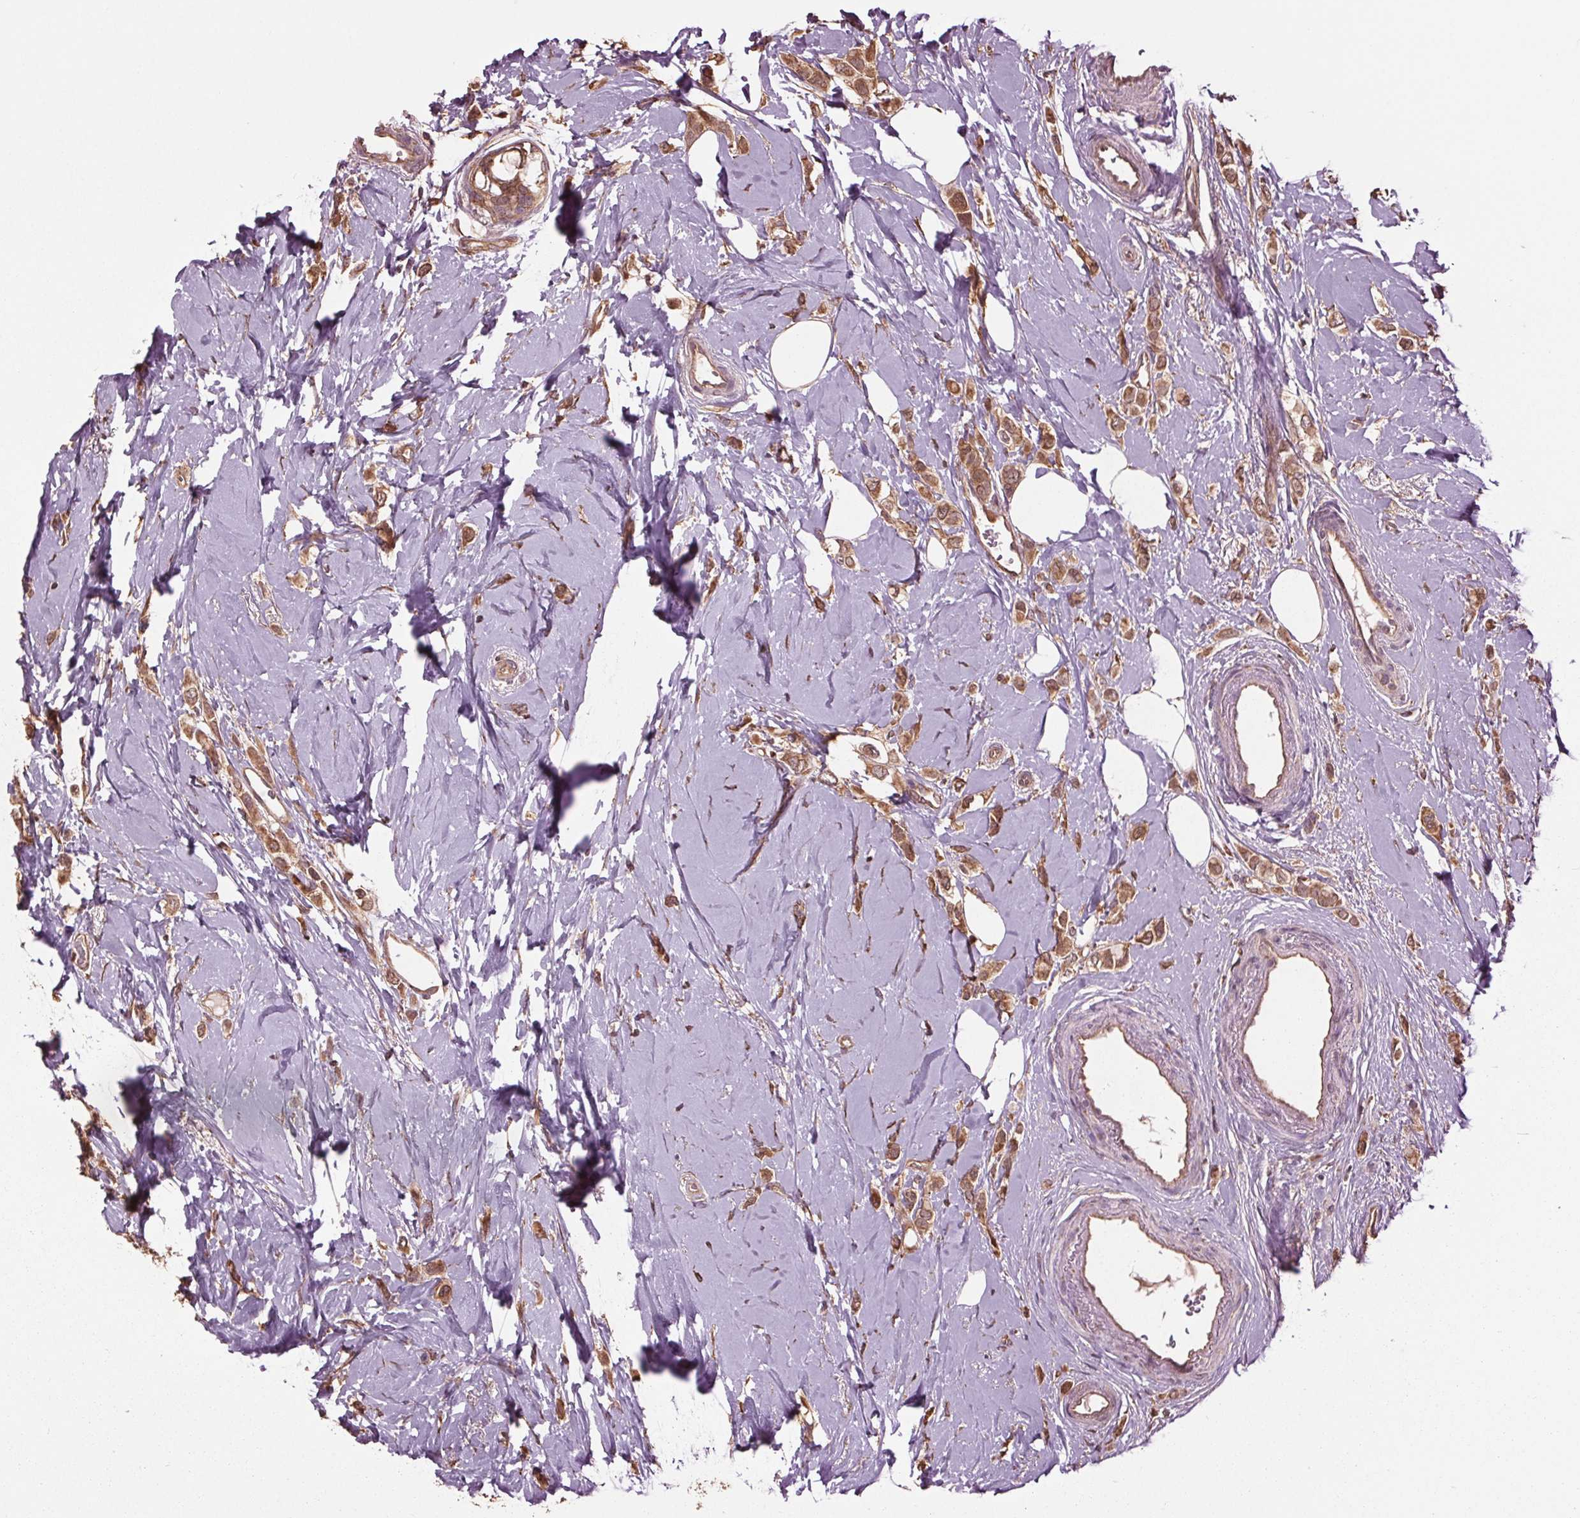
{"staining": {"intensity": "moderate", "quantity": ">75%", "location": "cytoplasmic/membranous"}, "tissue": "breast cancer", "cell_type": "Tumor cells", "image_type": "cancer", "snomed": [{"axis": "morphology", "description": "Lobular carcinoma"}, {"axis": "topography", "description": "Breast"}], "caption": "Breast cancer stained for a protein (brown) displays moderate cytoplasmic/membranous positive positivity in about >75% of tumor cells.", "gene": "RNPEP", "patient": {"sex": "female", "age": 66}}